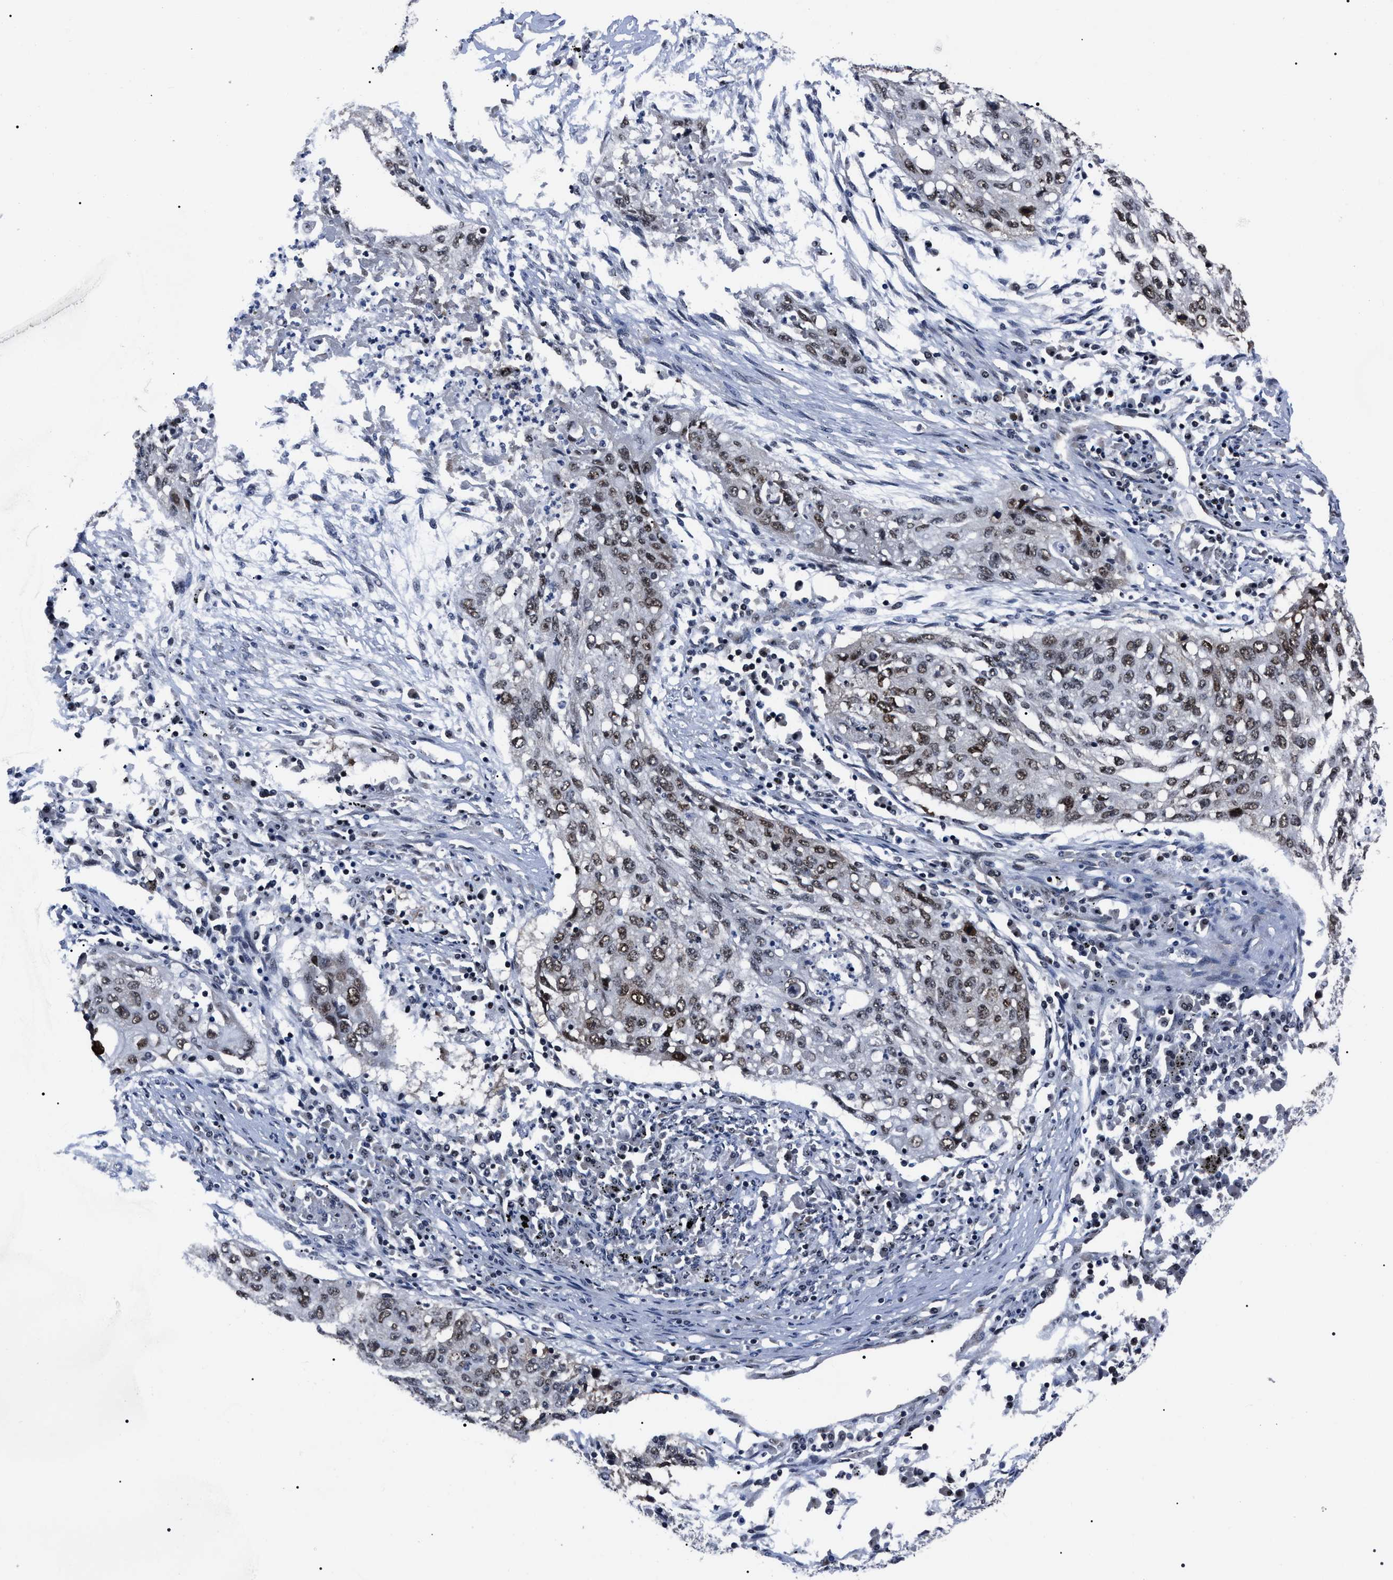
{"staining": {"intensity": "weak", "quantity": "25%-75%", "location": "nuclear"}, "tissue": "lung cancer", "cell_type": "Tumor cells", "image_type": "cancer", "snomed": [{"axis": "morphology", "description": "Squamous cell carcinoma, NOS"}, {"axis": "topography", "description": "Lung"}], "caption": "Weak nuclear expression for a protein is present in about 25%-75% of tumor cells of lung squamous cell carcinoma using immunohistochemistry (IHC).", "gene": "CSNK2A1", "patient": {"sex": "female", "age": 63}}